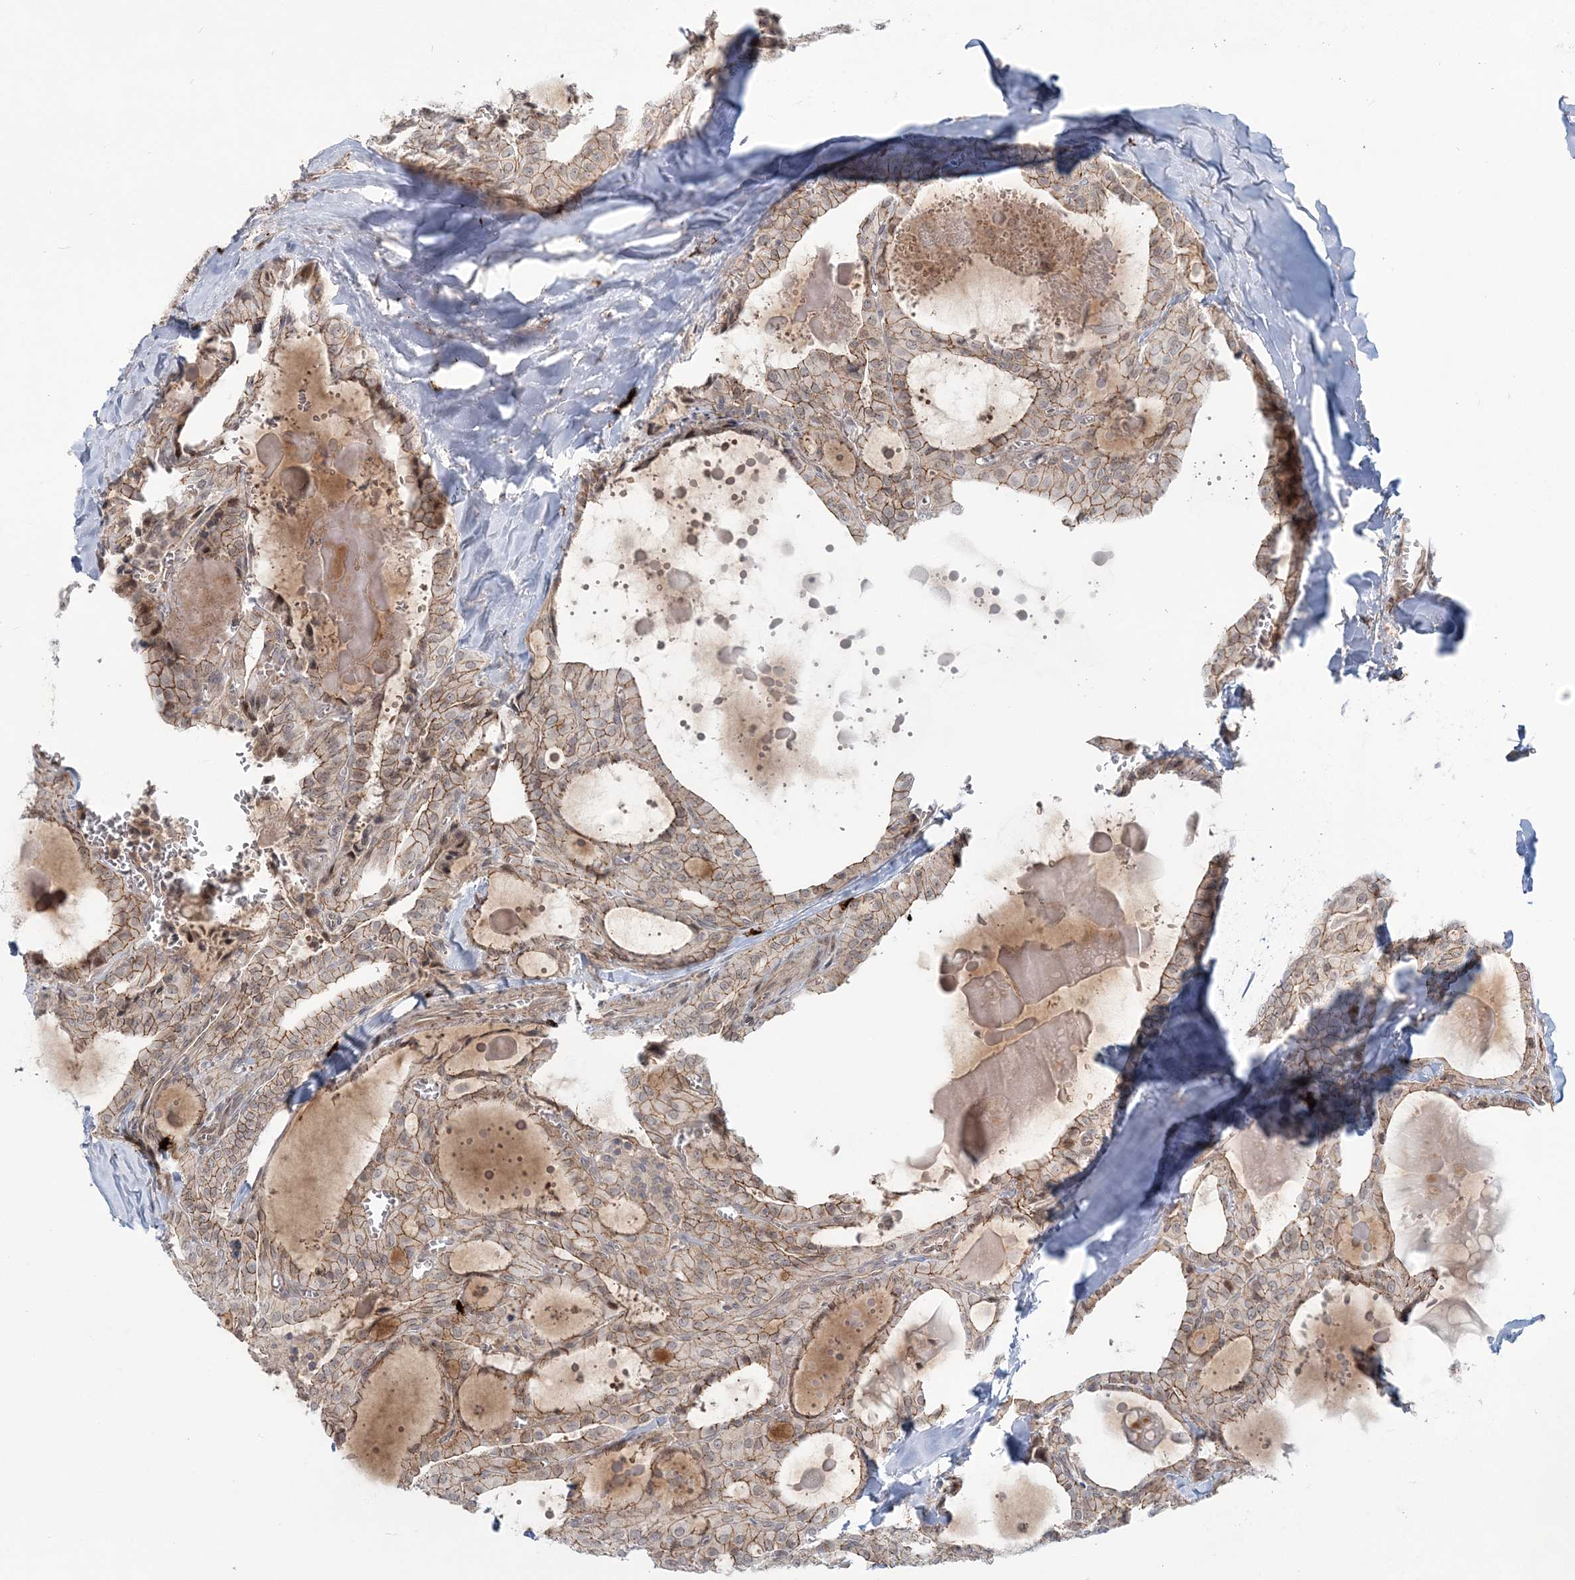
{"staining": {"intensity": "moderate", "quantity": ">75%", "location": "cytoplasmic/membranous"}, "tissue": "thyroid cancer", "cell_type": "Tumor cells", "image_type": "cancer", "snomed": [{"axis": "morphology", "description": "Papillary adenocarcinoma, NOS"}, {"axis": "topography", "description": "Thyroid gland"}], "caption": "Tumor cells reveal moderate cytoplasmic/membranous positivity in about >75% of cells in thyroid cancer.", "gene": "SH3PXD2A", "patient": {"sex": "male", "age": 52}}